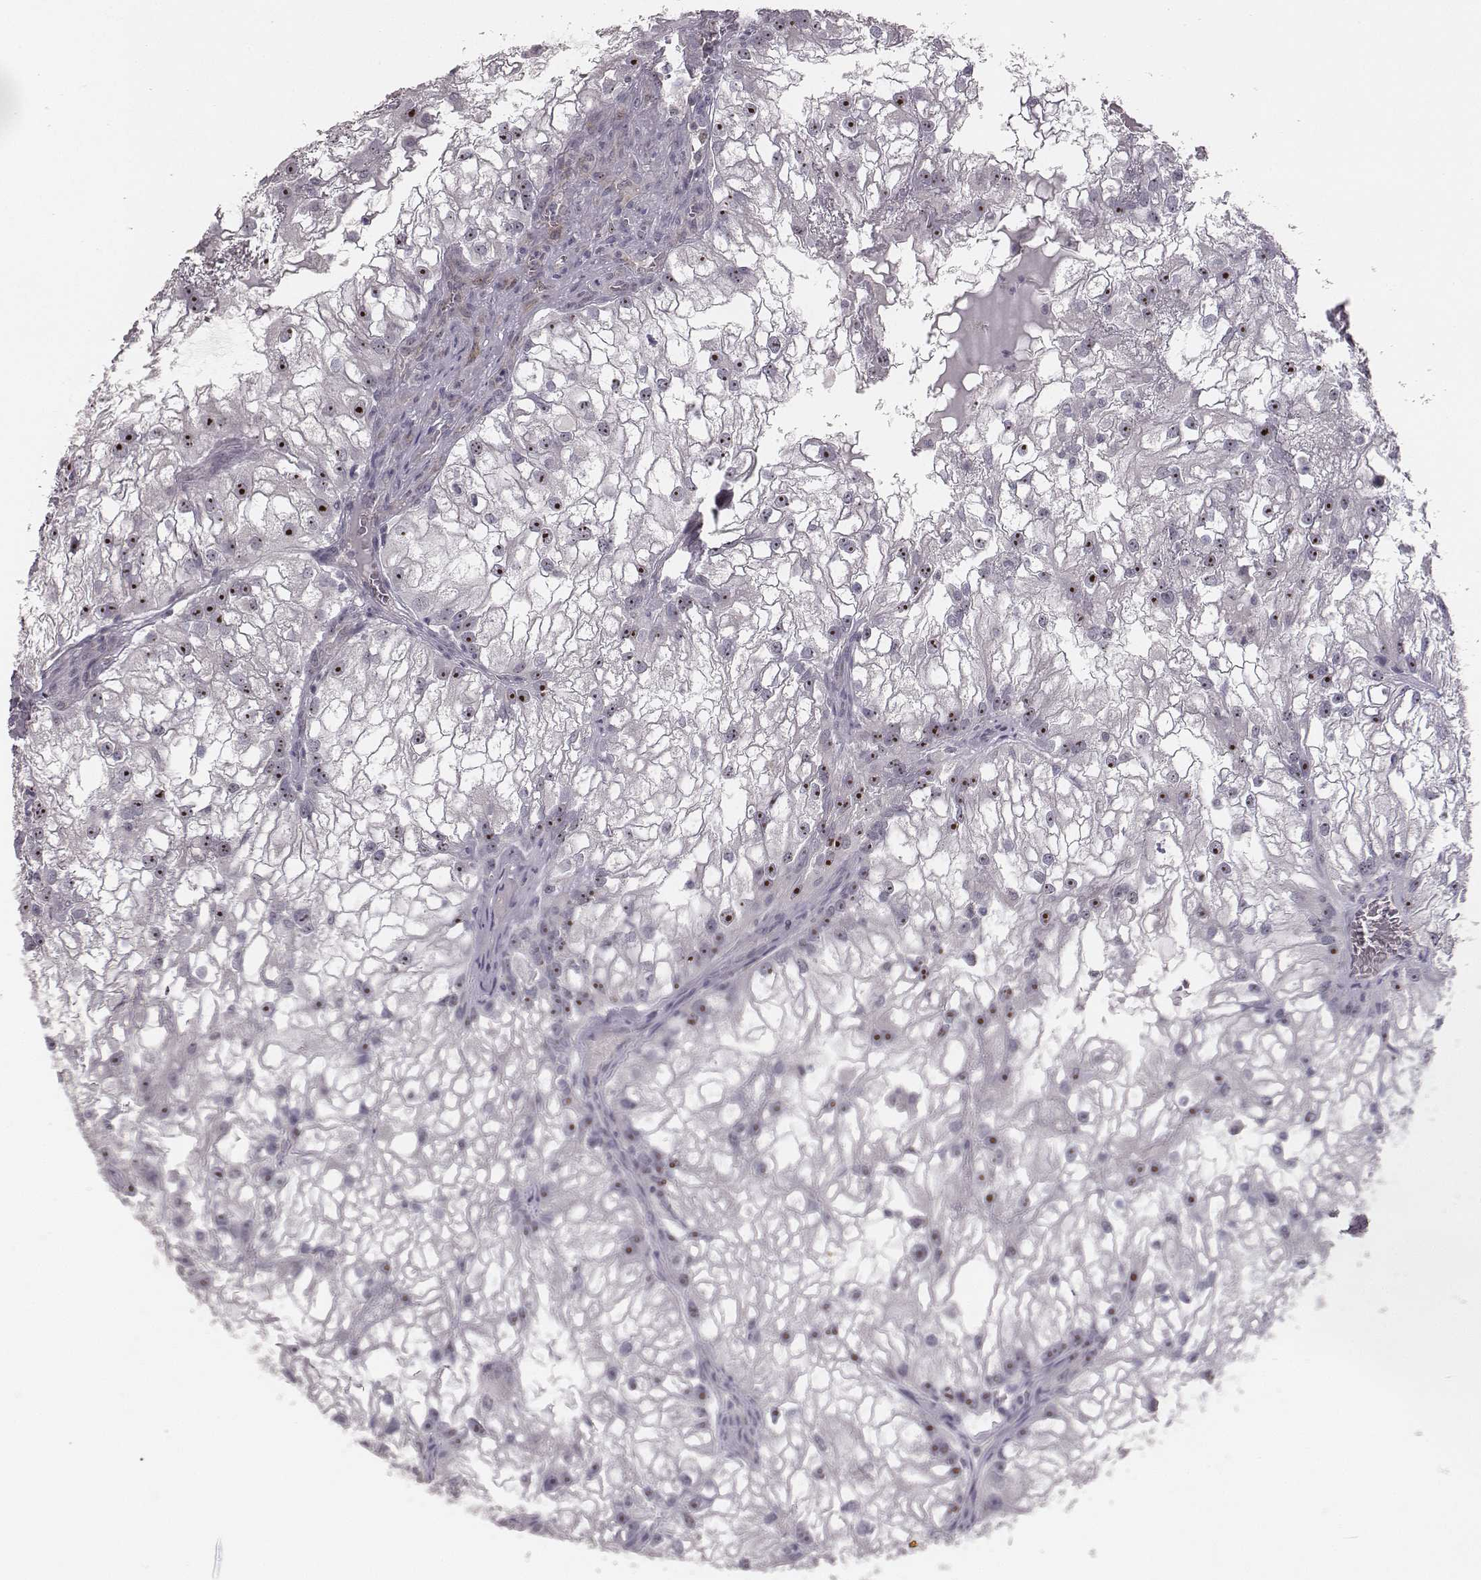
{"staining": {"intensity": "strong", "quantity": "25%-75%", "location": "nuclear"}, "tissue": "renal cancer", "cell_type": "Tumor cells", "image_type": "cancer", "snomed": [{"axis": "morphology", "description": "Adenocarcinoma, NOS"}, {"axis": "topography", "description": "Kidney"}], "caption": "Strong nuclear positivity for a protein is present in about 25%-75% of tumor cells of renal adenocarcinoma using IHC.", "gene": "NIFK", "patient": {"sex": "male", "age": 59}}